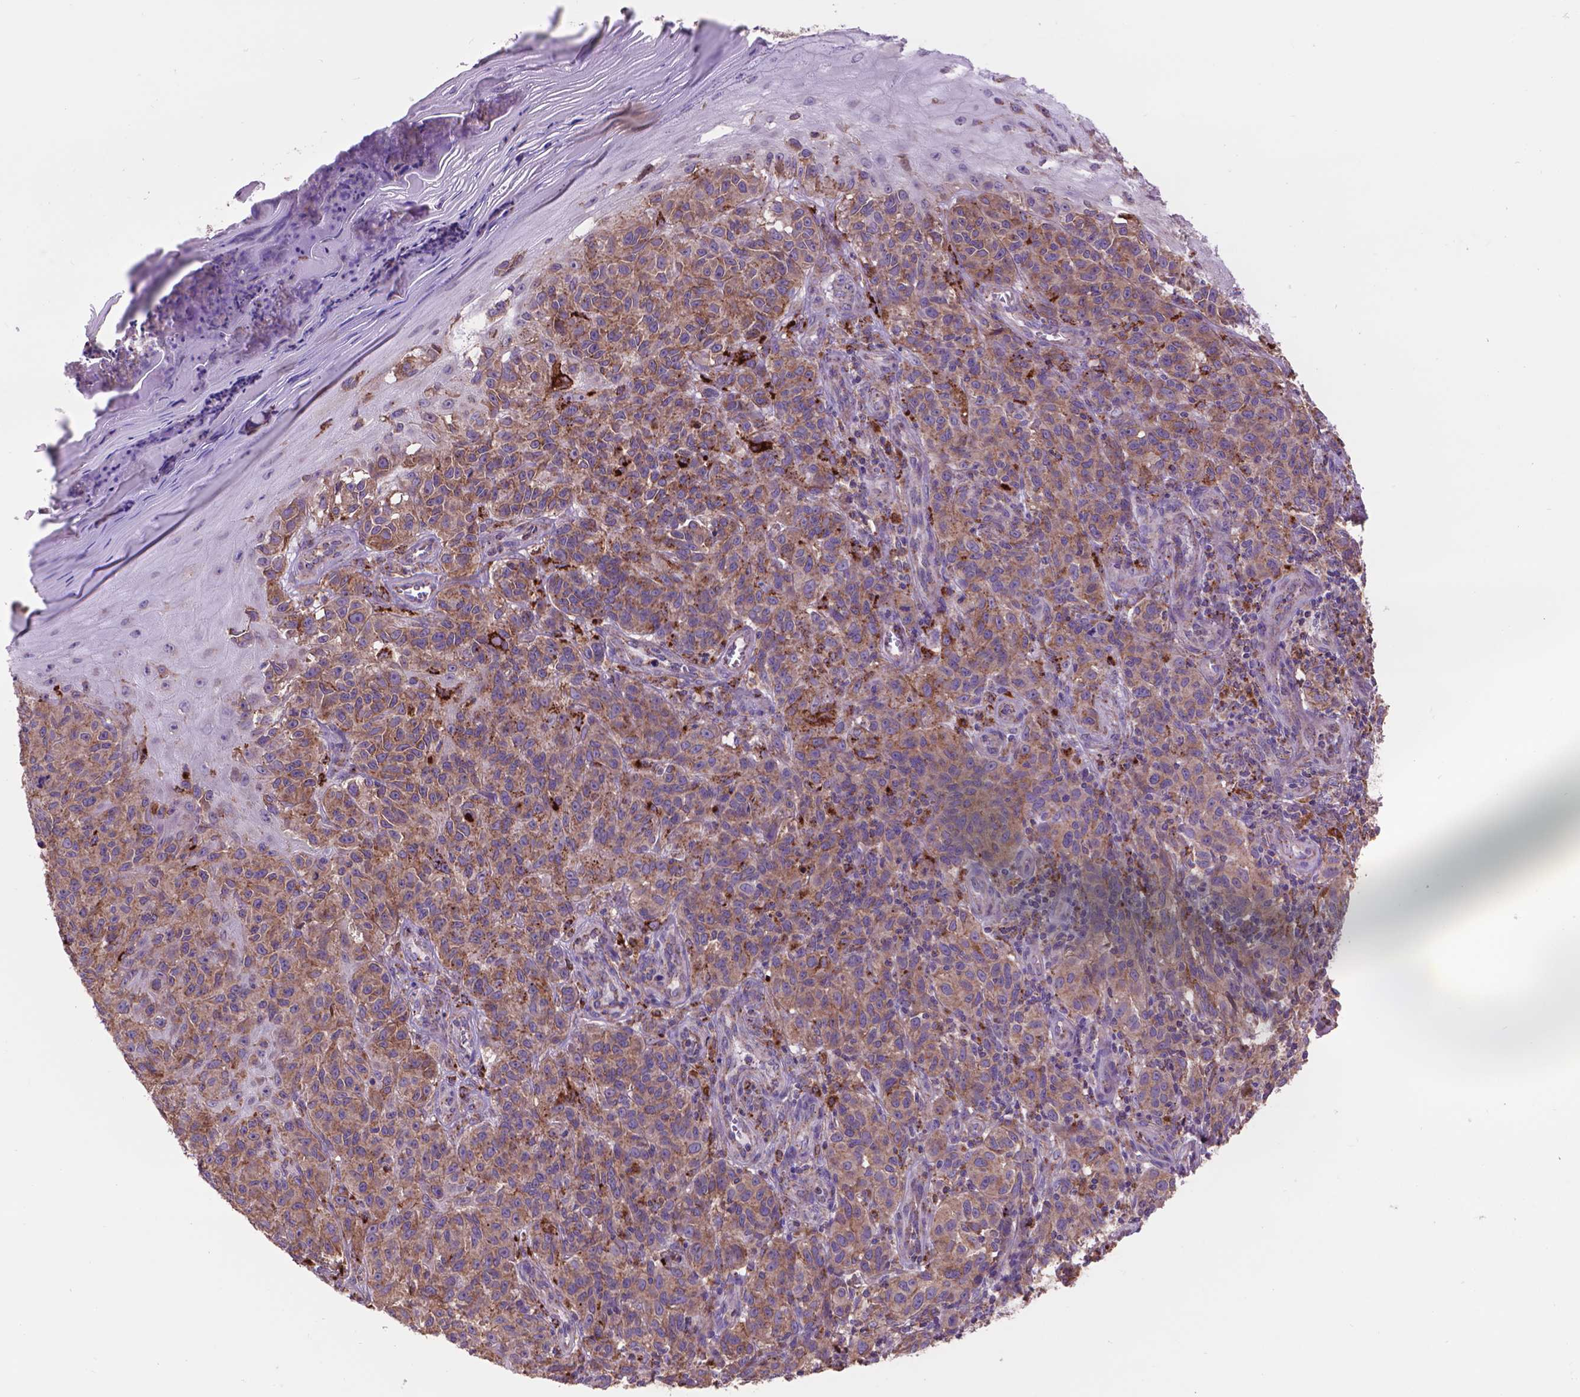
{"staining": {"intensity": "moderate", "quantity": ">75%", "location": "cytoplasmic/membranous"}, "tissue": "melanoma", "cell_type": "Tumor cells", "image_type": "cancer", "snomed": [{"axis": "morphology", "description": "Malignant melanoma, NOS"}, {"axis": "topography", "description": "Skin"}], "caption": "A micrograph showing moderate cytoplasmic/membranous staining in about >75% of tumor cells in melanoma, as visualized by brown immunohistochemical staining.", "gene": "GLB1", "patient": {"sex": "female", "age": 53}}